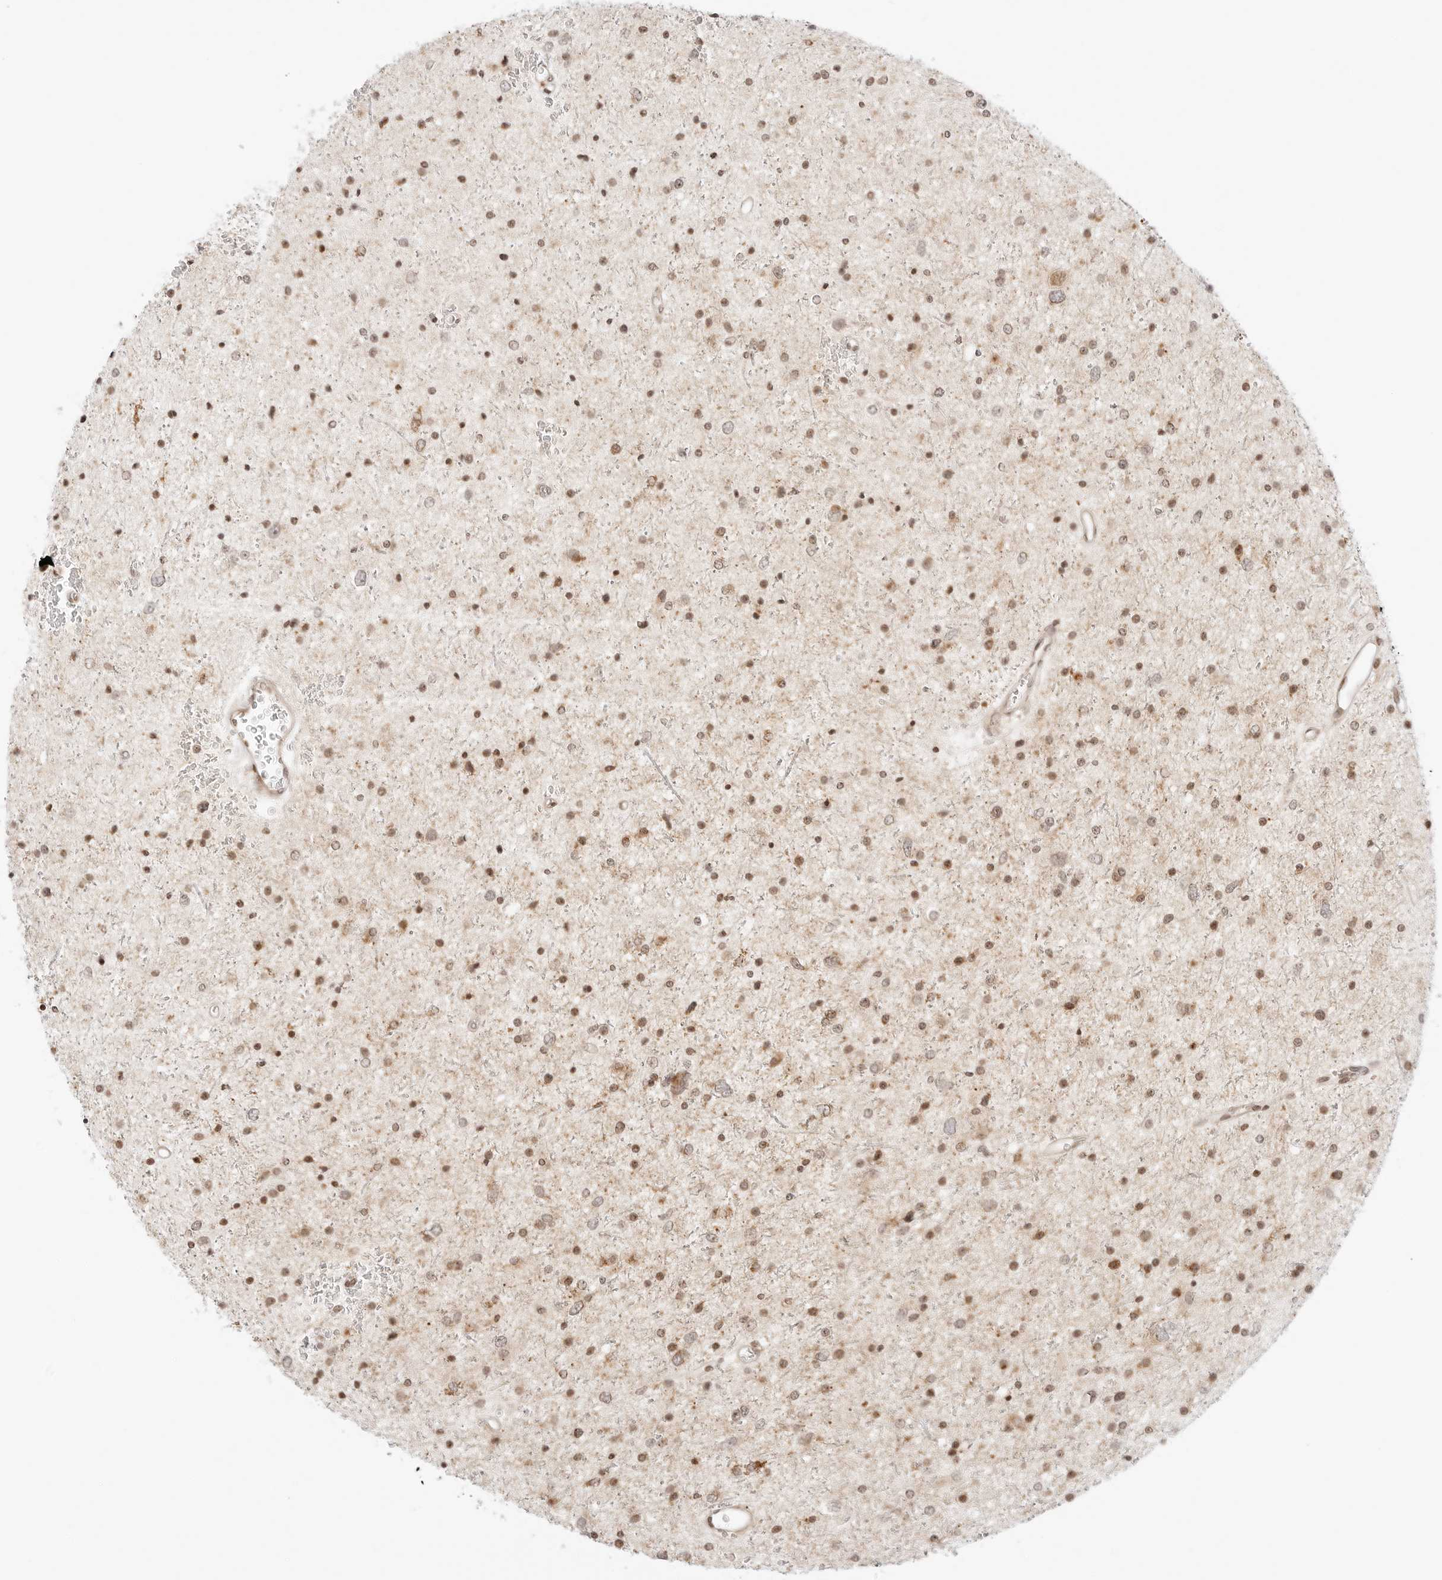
{"staining": {"intensity": "moderate", "quantity": ">75%", "location": "nuclear"}, "tissue": "glioma", "cell_type": "Tumor cells", "image_type": "cancer", "snomed": [{"axis": "morphology", "description": "Glioma, malignant, Low grade"}, {"axis": "topography", "description": "Brain"}], "caption": "Moderate nuclear protein expression is identified in about >75% of tumor cells in glioma. Using DAB (3,3'-diaminobenzidine) (brown) and hematoxylin (blue) stains, captured at high magnification using brightfield microscopy.", "gene": "RPS6KL1", "patient": {"sex": "female", "age": 37}}